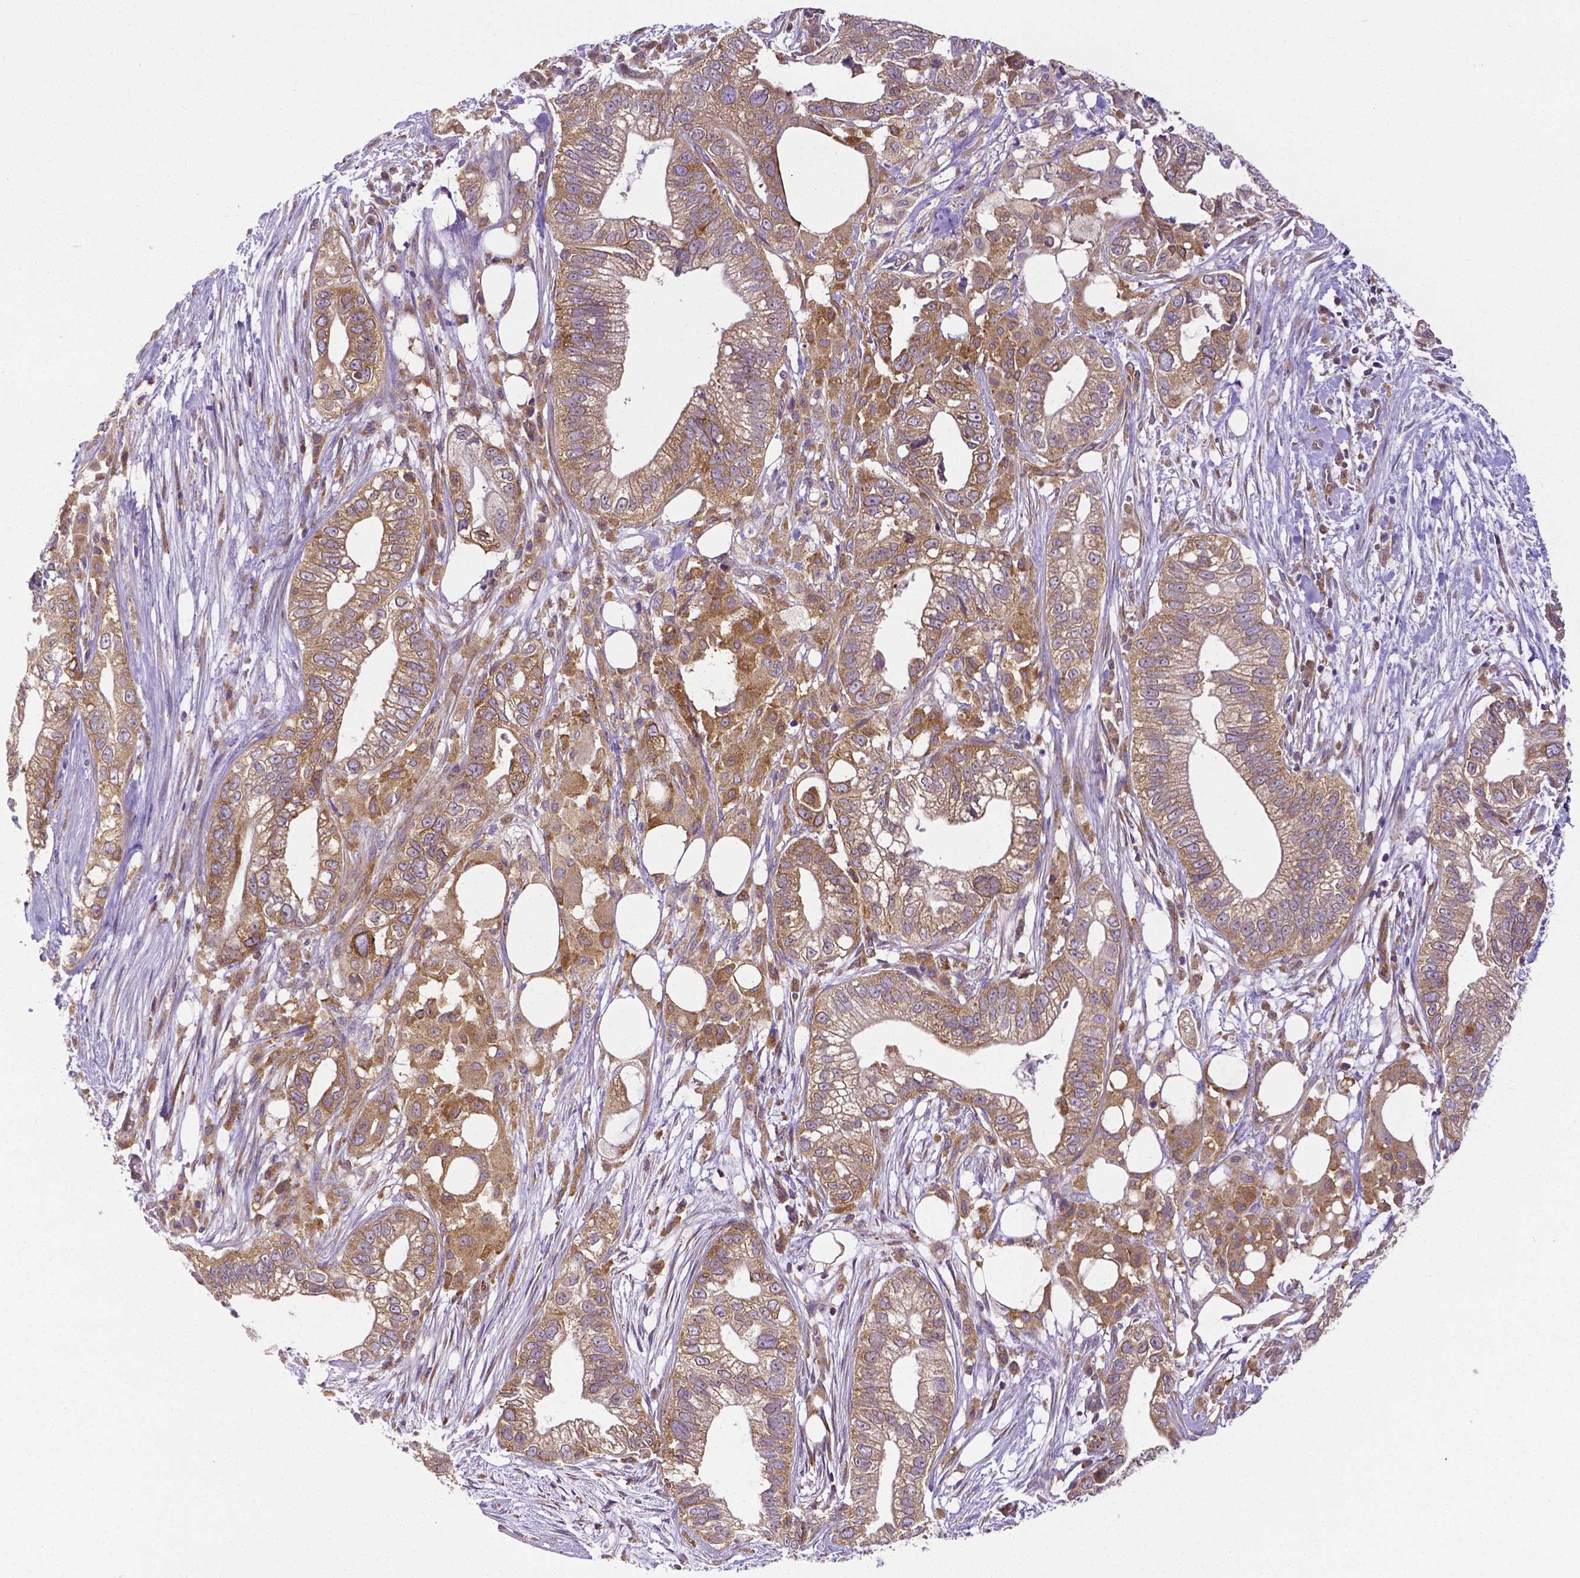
{"staining": {"intensity": "moderate", "quantity": ">75%", "location": "cytoplasmic/membranous"}, "tissue": "pancreatic cancer", "cell_type": "Tumor cells", "image_type": "cancer", "snomed": [{"axis": "morphology", "description": "Adenocarcinoma, NOS"}, {"axis": "topography", "description": "Pancreas"}], "caption": "Immunohistochemistry (IHC) of pancreatic cancer exhibits medium levels of moderate cytoplasmic/membranous staining in approximately >75% of tumor cells.", "gene": "DICER1", "patient": {"sex": "male", "age": 70}}